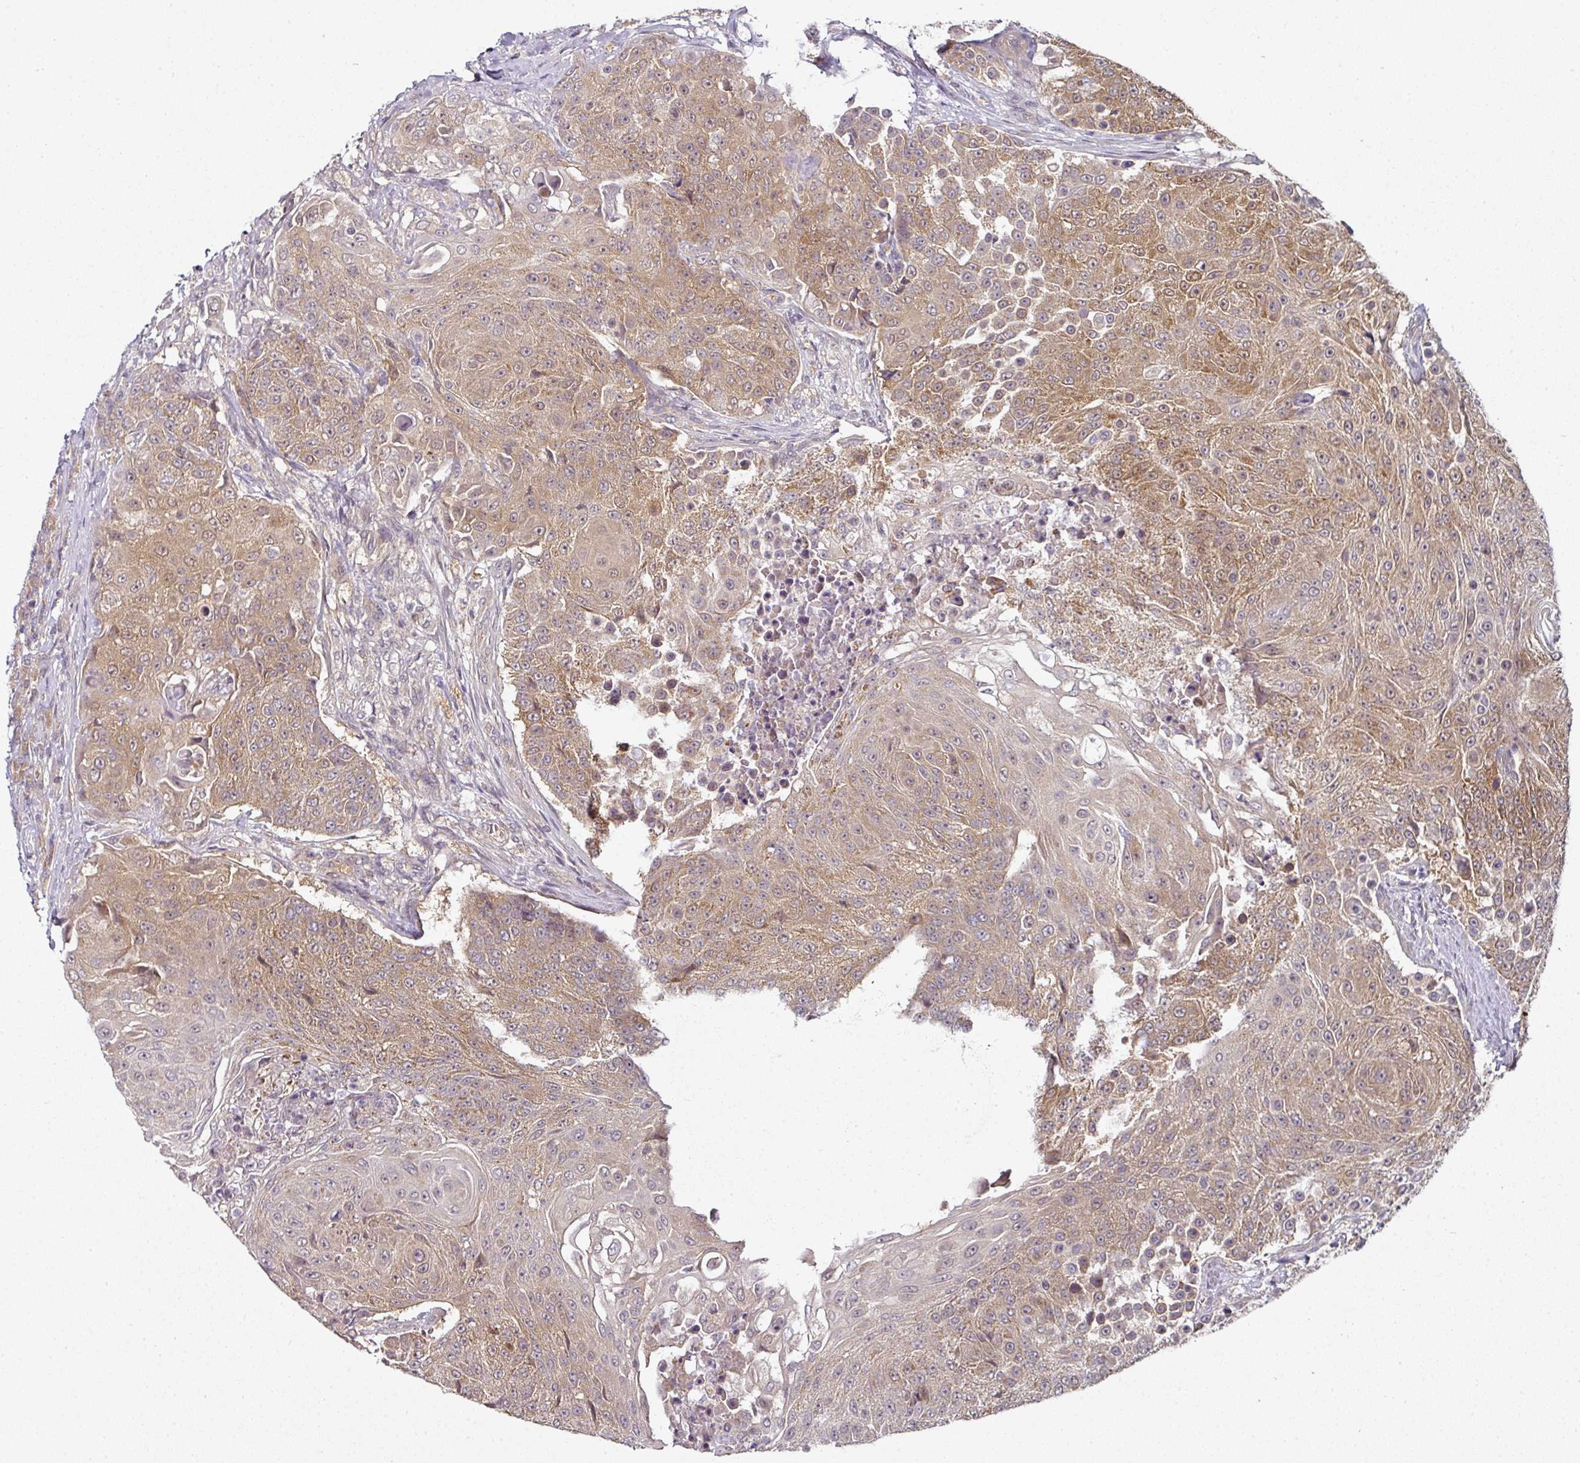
{"staining": {"intensity": "moderate", "quantity": ">75%", "location": "cytoplasmic/membranous"}, "tissue": "urothelial cancer", "cell_type": "Tumor cells", "image_type": "cancer", "snomed": [{"axis": "morphology", "description": "Urothelial carcinoma, High grade"}, {"axis": "topography", "description": "Urinary bladder"}], "caption": "Immunohistochemistry histopathology image of high-grade urothelial carcinoma stained for a protein (brown), which displays medium levels of moderate cytoplasmic/membranous expression in about >75% of tumor cells.", "gene": "MAP2K2", "patient": {"sex": "female", "age": 63}}